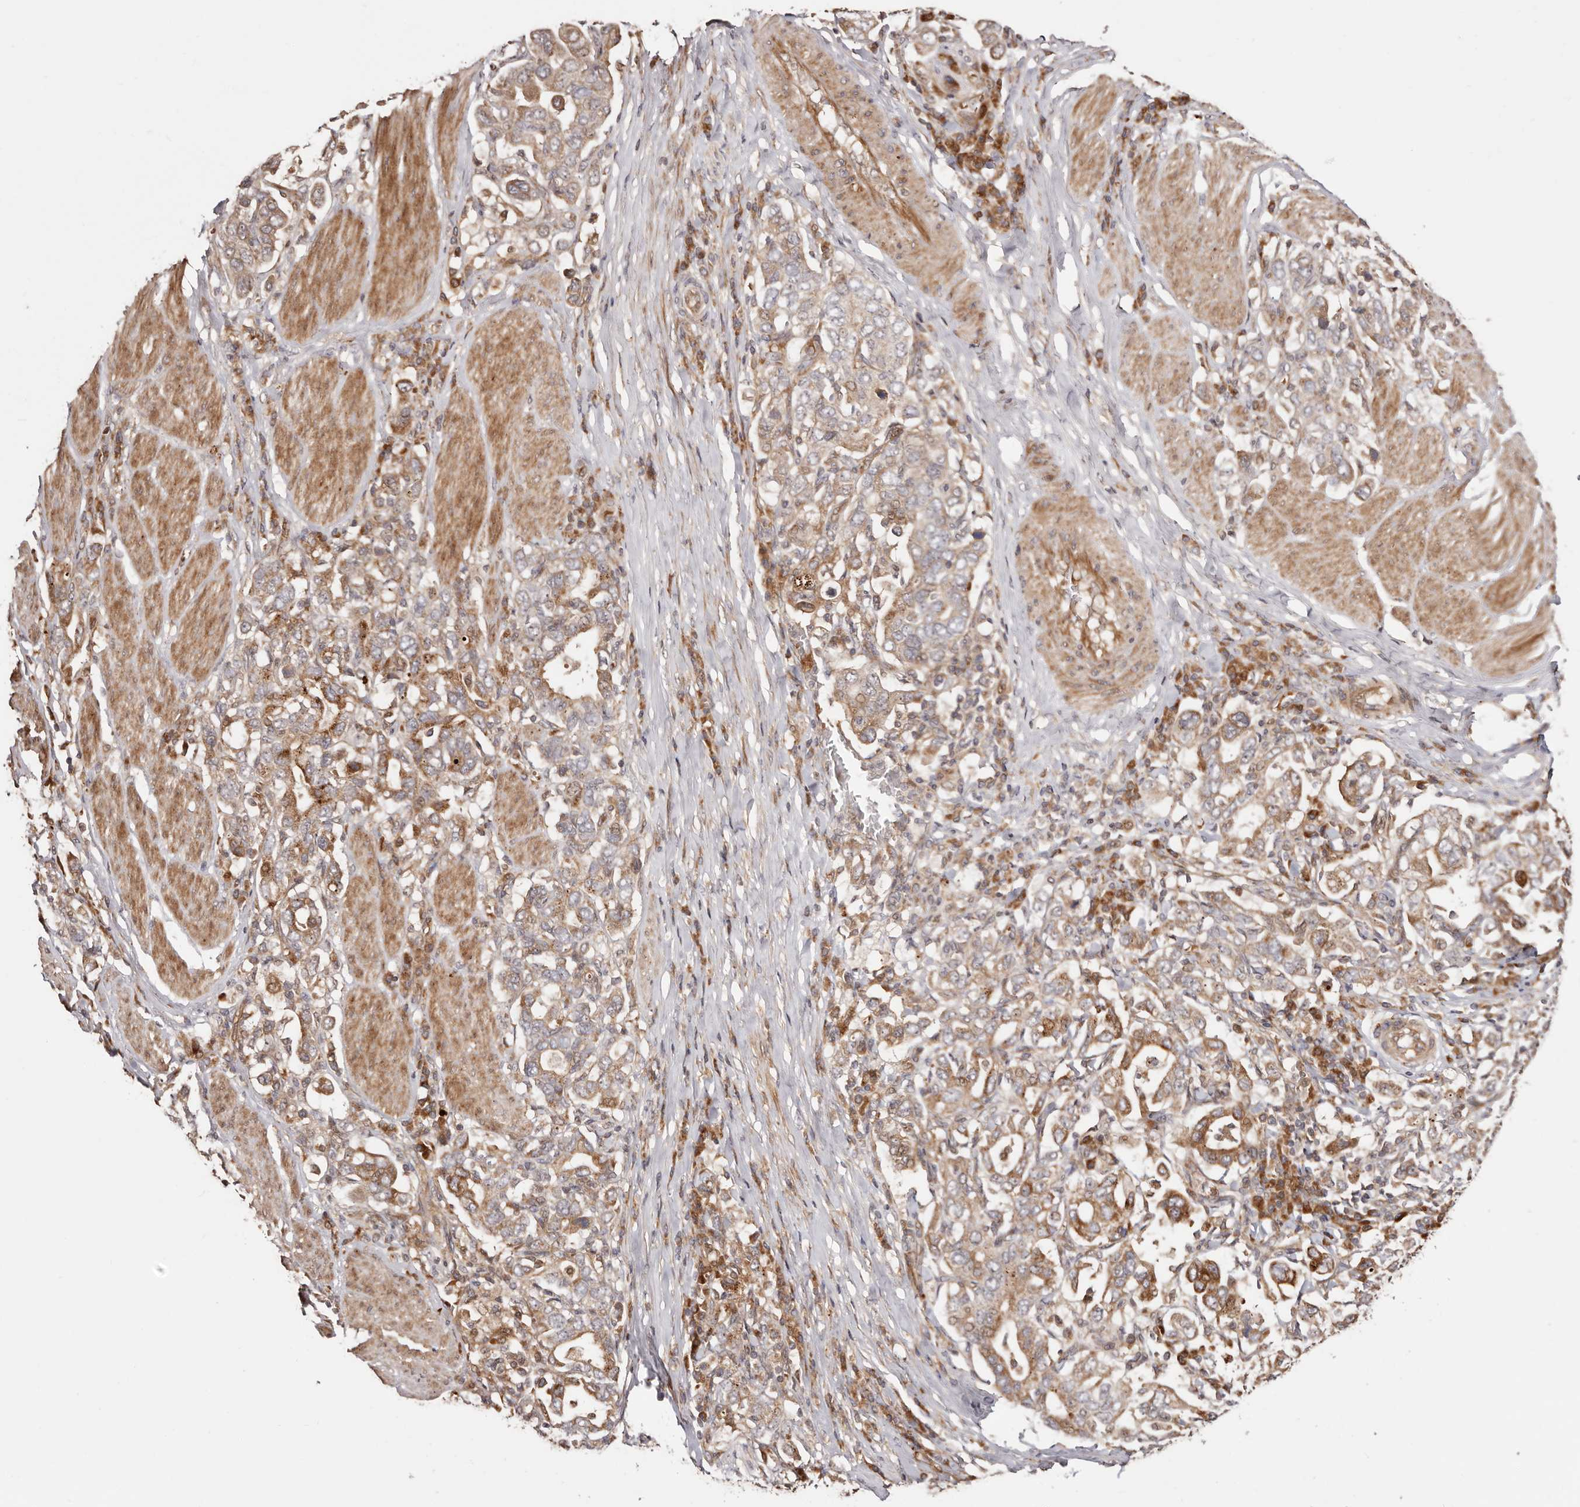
{"staining": {"intensity": "moderate", "quantity": ">75%", "location": "cytoplasmic/membranous"}, "tissue": "stomach cancer", "cell_type": "Tumor cells", "image_type": "cancer", "snomed": [{"axis": "morphology", "description": "Adenocarcinoma, NOS"}, {"axis": "topography", "description": "Stomach, upper"}], "caption": "This micrograph demonstrates stomach cancer (adenocarcinoma) stained with IHC to label a protein in brown. The cytoplasmic/membranous of tumor cells show moderate positivity for the protein. Nuclei are counter-stained blue.", "gene": "PTPN22", "patient": {"sex": "male", "age": 62}}